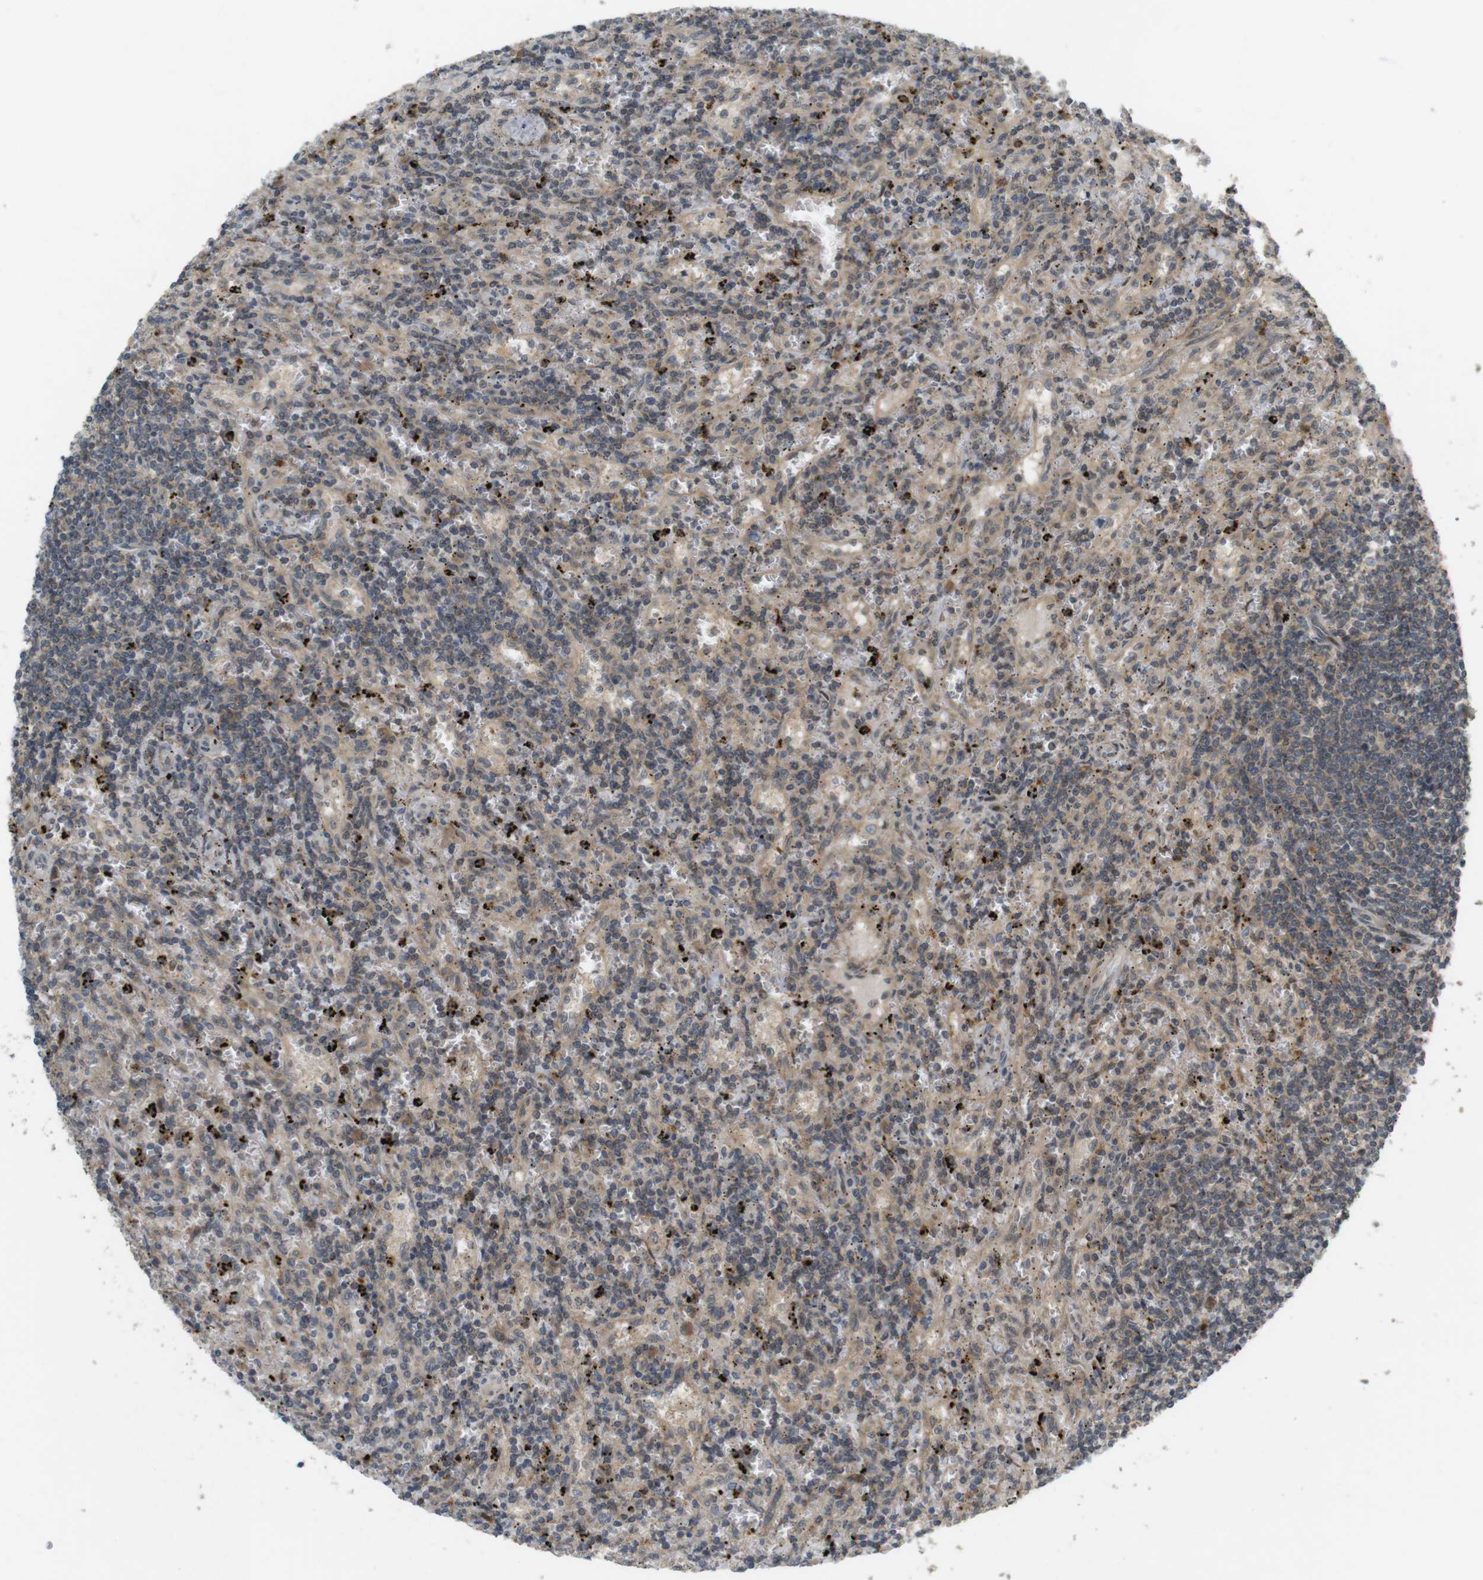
{"staining": {"intensity": "weak", "quantity": "25%-75%", "location": "cytoplasmic/membranous"}, "tissue": "lymphoma", "cell_type": "Tumor cells", "image_type": "cancer", "snomed": [{"axis": "morphology", "description": "Malignant lymphoma, non-Hodgkin's type, Low grade"}, {"axis": "topography", "description": "Spleen"}], "caption": "Immunohistochemical staining of human low-grade malignant lymphoma, non-Hodgkin's type demonstrates weak cytoplasmic/membranous protein expression in approximately 25%-75% of tumor cells. (Stains: DAB (3,3'-diaminobenzidine) in brown, nuclei in blue, Microscopy: brightfield microscopy at high magnification).", "gene": "TMX3", "patient": {"sex": "male", "age": 76}}